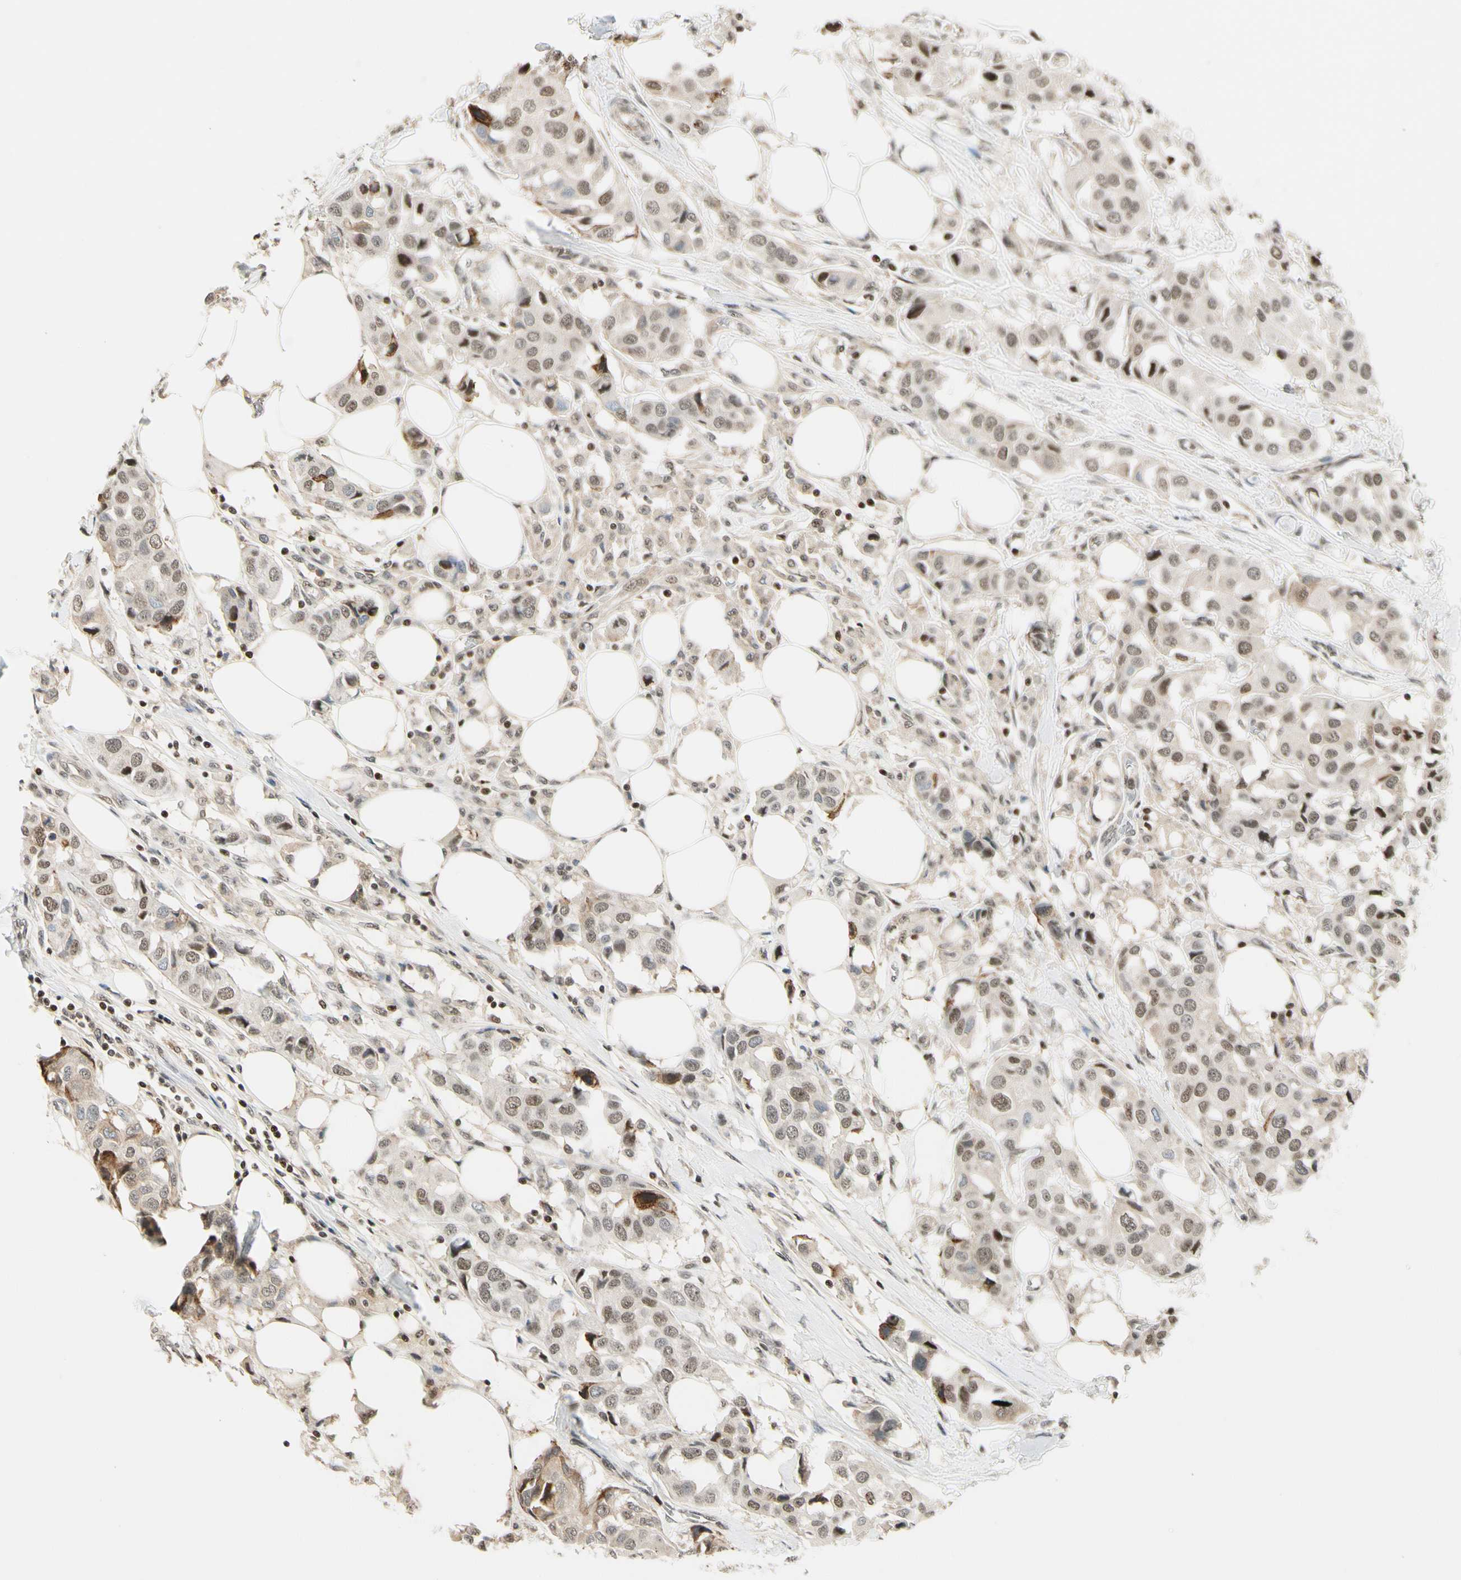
{"staining": {"intensity": "moderate", "quantity": ">75%", "location": "nuclear"}, "tissue": "breast cancer", "cell_type": "Tumor cells", "image_type": "cancer", "snomed": [{"axis": "morphology", "description": "Duct carcinoma"}, {"axis": "topography", "description": "Breast"}], "caption": "Breast intraductal carcinoma stained with IHC reveals moderate nuclear positivity in about >75% of tumor cells.", "gene": "DAXX", "patient": {"sex": "female", "age": 80}}